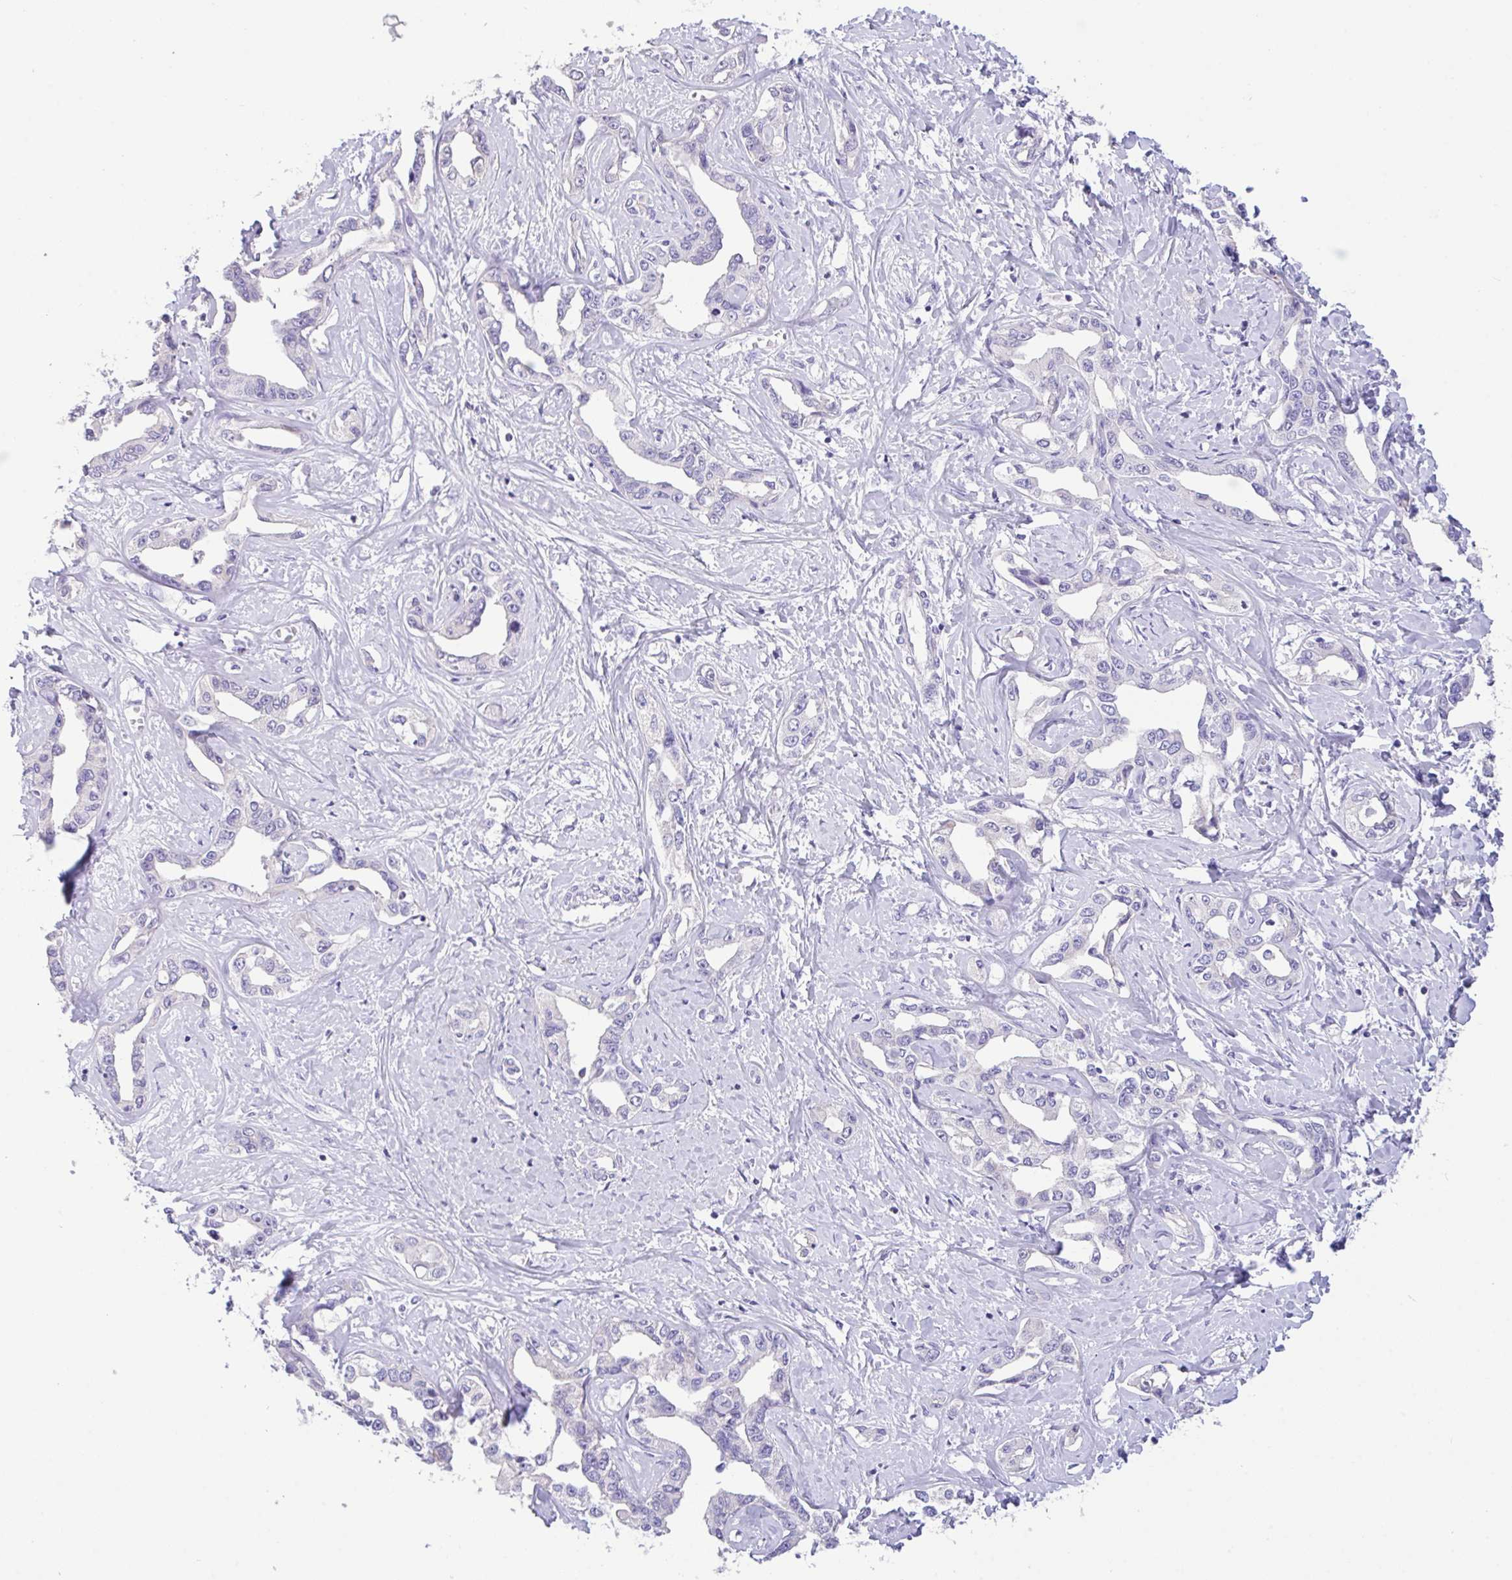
{"staining": {"intensity": "negative", "quantity": "none", "location": "none"}, "tissue": "liver cancer", "cell_type": "Tumor cells", "image_type": "cancer", "snomed": [{"axis": "morphology", "description": "Cholangiocarcinoma"}, {"axis": "topography", "description": "Liver"}], "caption": "The histopathology image shows no staining of tumor cells in cholangiocarcinoma (liver). Brightfield microscopy of immunohistochemistry stained with DAB (brown) and hematoxylin (blue), captured at high magnification.", "gene": "FBXL20", "patient": {"sex": "male", "age": 59}}